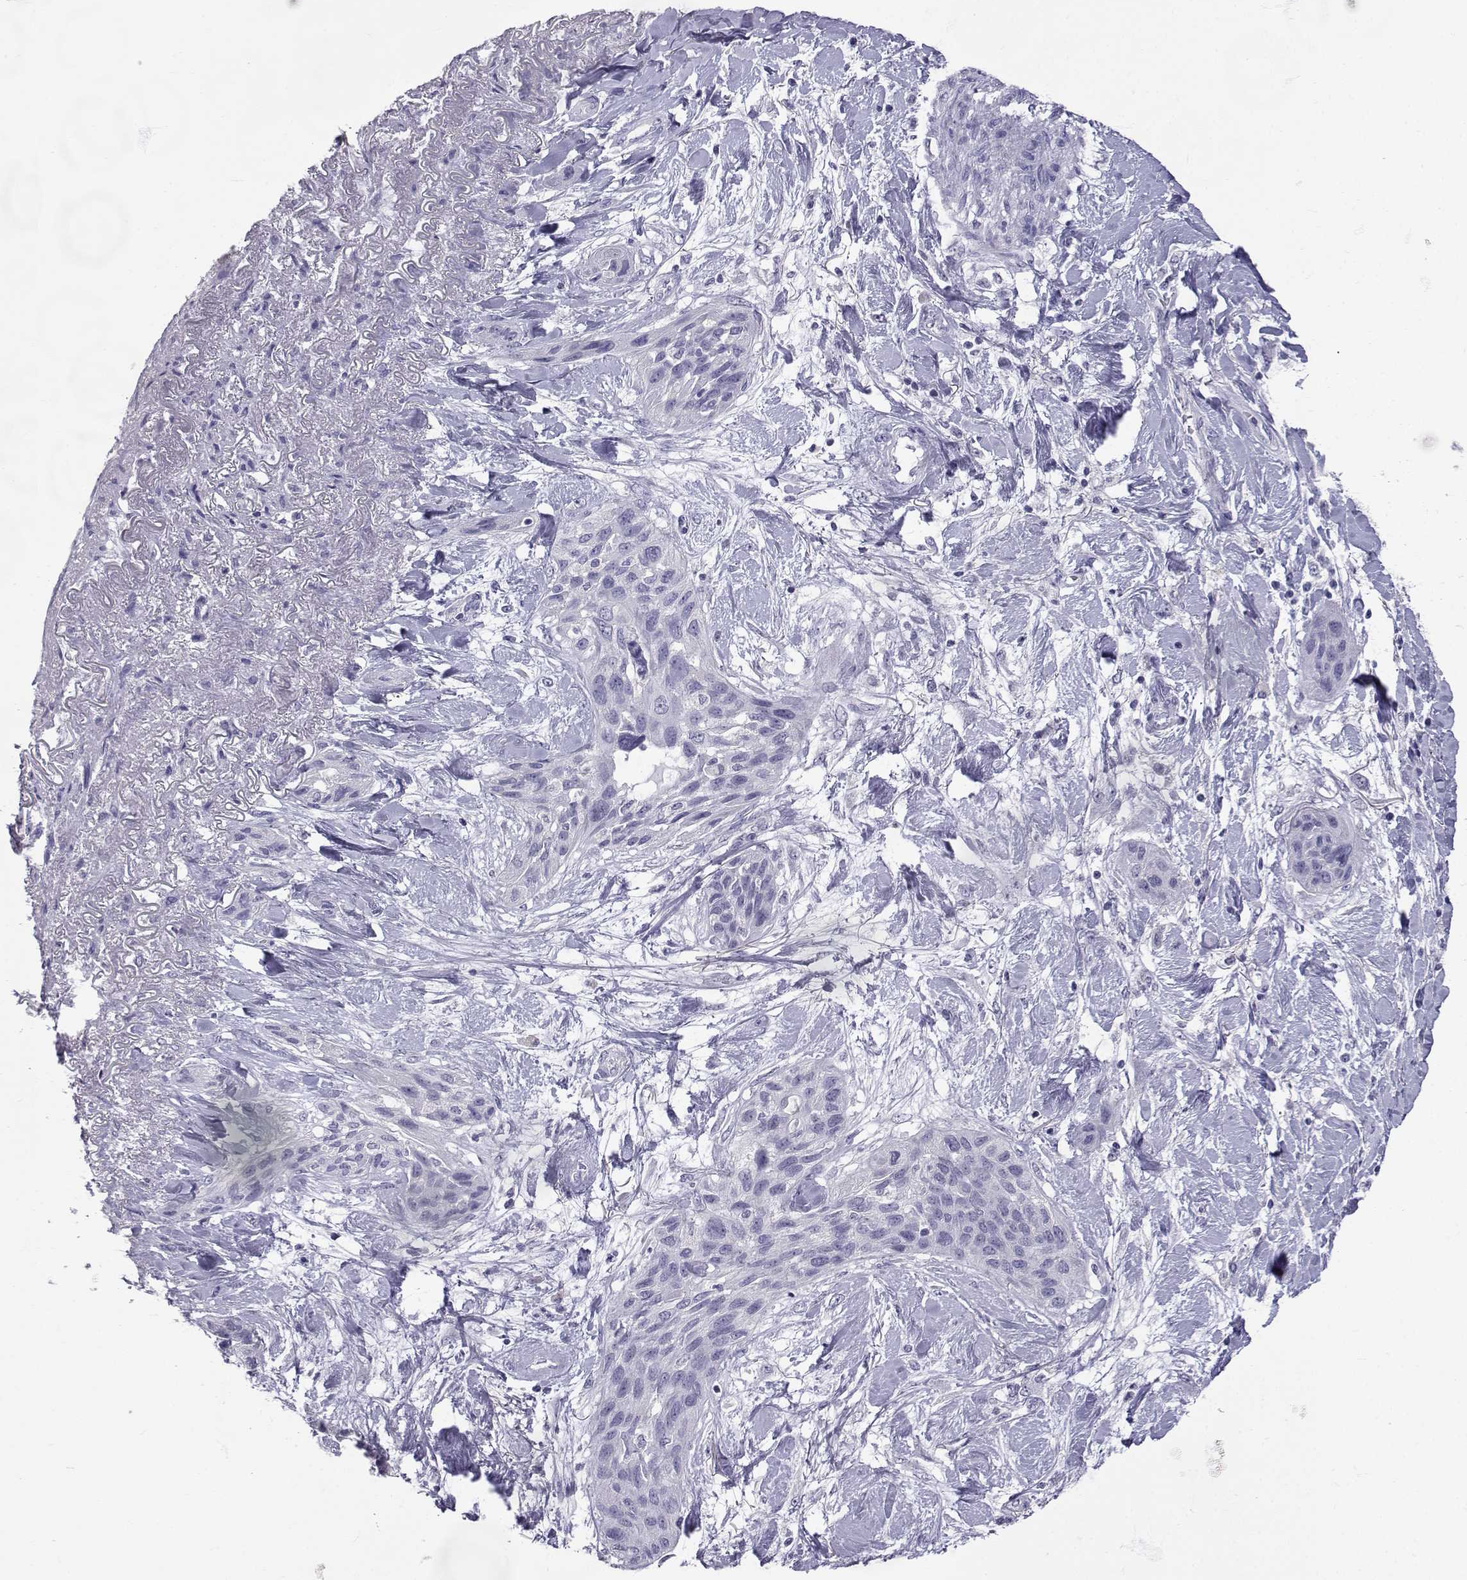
{"staining": {"intensity": "negative", "quantity": "none", "location": "none"}, "tissue": "lung cancer", "cell_type": "Tumor cells", "image_type": "cancer", "snomed": [{"axis": "morphology", "description": "Squamous cell carcinoma, NOS"}, {"axis": "topography", "description": "Lung"}], "caption": "Immunohistochemistry micrograph of human lung cancer (squamous cell carcinoma) stained for a protein (brown), which reveals no positivity in tumor cells. Brightfield microscopy of IHC stained with DAB (brown) and hematoxylin (blue), captured at high magnification.", "gene": "SLC6A3", "patient": {"sex": "female", "age": 70}}